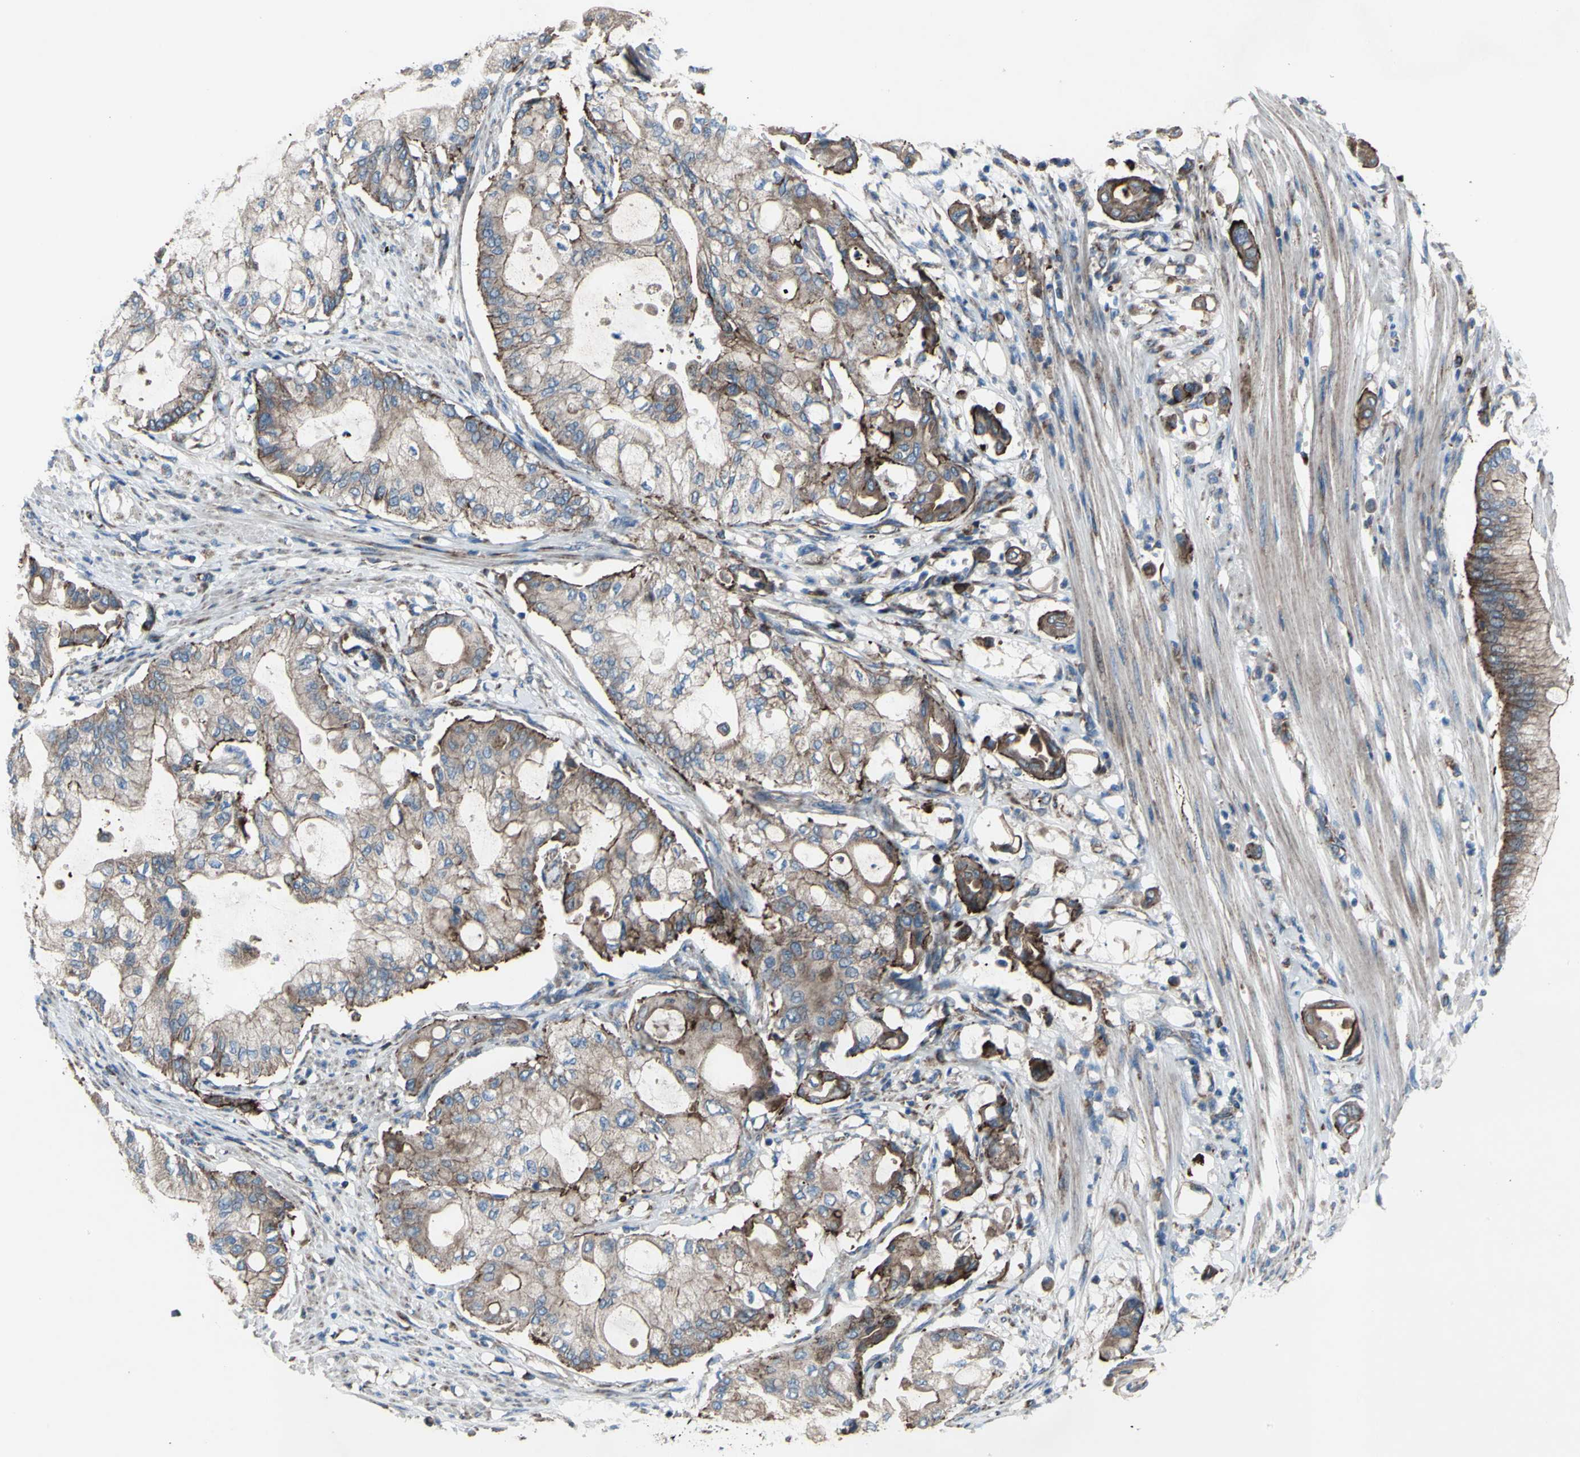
{"staining": {"intensity": "weak", "quantity": ">75%", "location": "cytoplasmic/membranous"}, "tissue": "pancreatic cancer", "cell_type": "Tumor cells", "image_type": "cancer", "snomed": [{"axis": "morphology", "description": "Adenocarcinoma, NOS"}, {"axis": "morphology", "description": "Adenocarcinoma, metastatic, NOS"}, {"axis": "topography", "description": "Lymph node"}, {"axis": "topography", "description": "Pancreas"}, {"axis": "topography", "description": "Duodenum"}], "caption": "Approximately >75% of tumor cells in human pancreatic adenocarcinoma show weak cytoplasmic/membranous protein positivity as visualized by brown immunohistochemical staining.", "gene": "EMC7", "patient": {"sex": "female", "age": 64}}